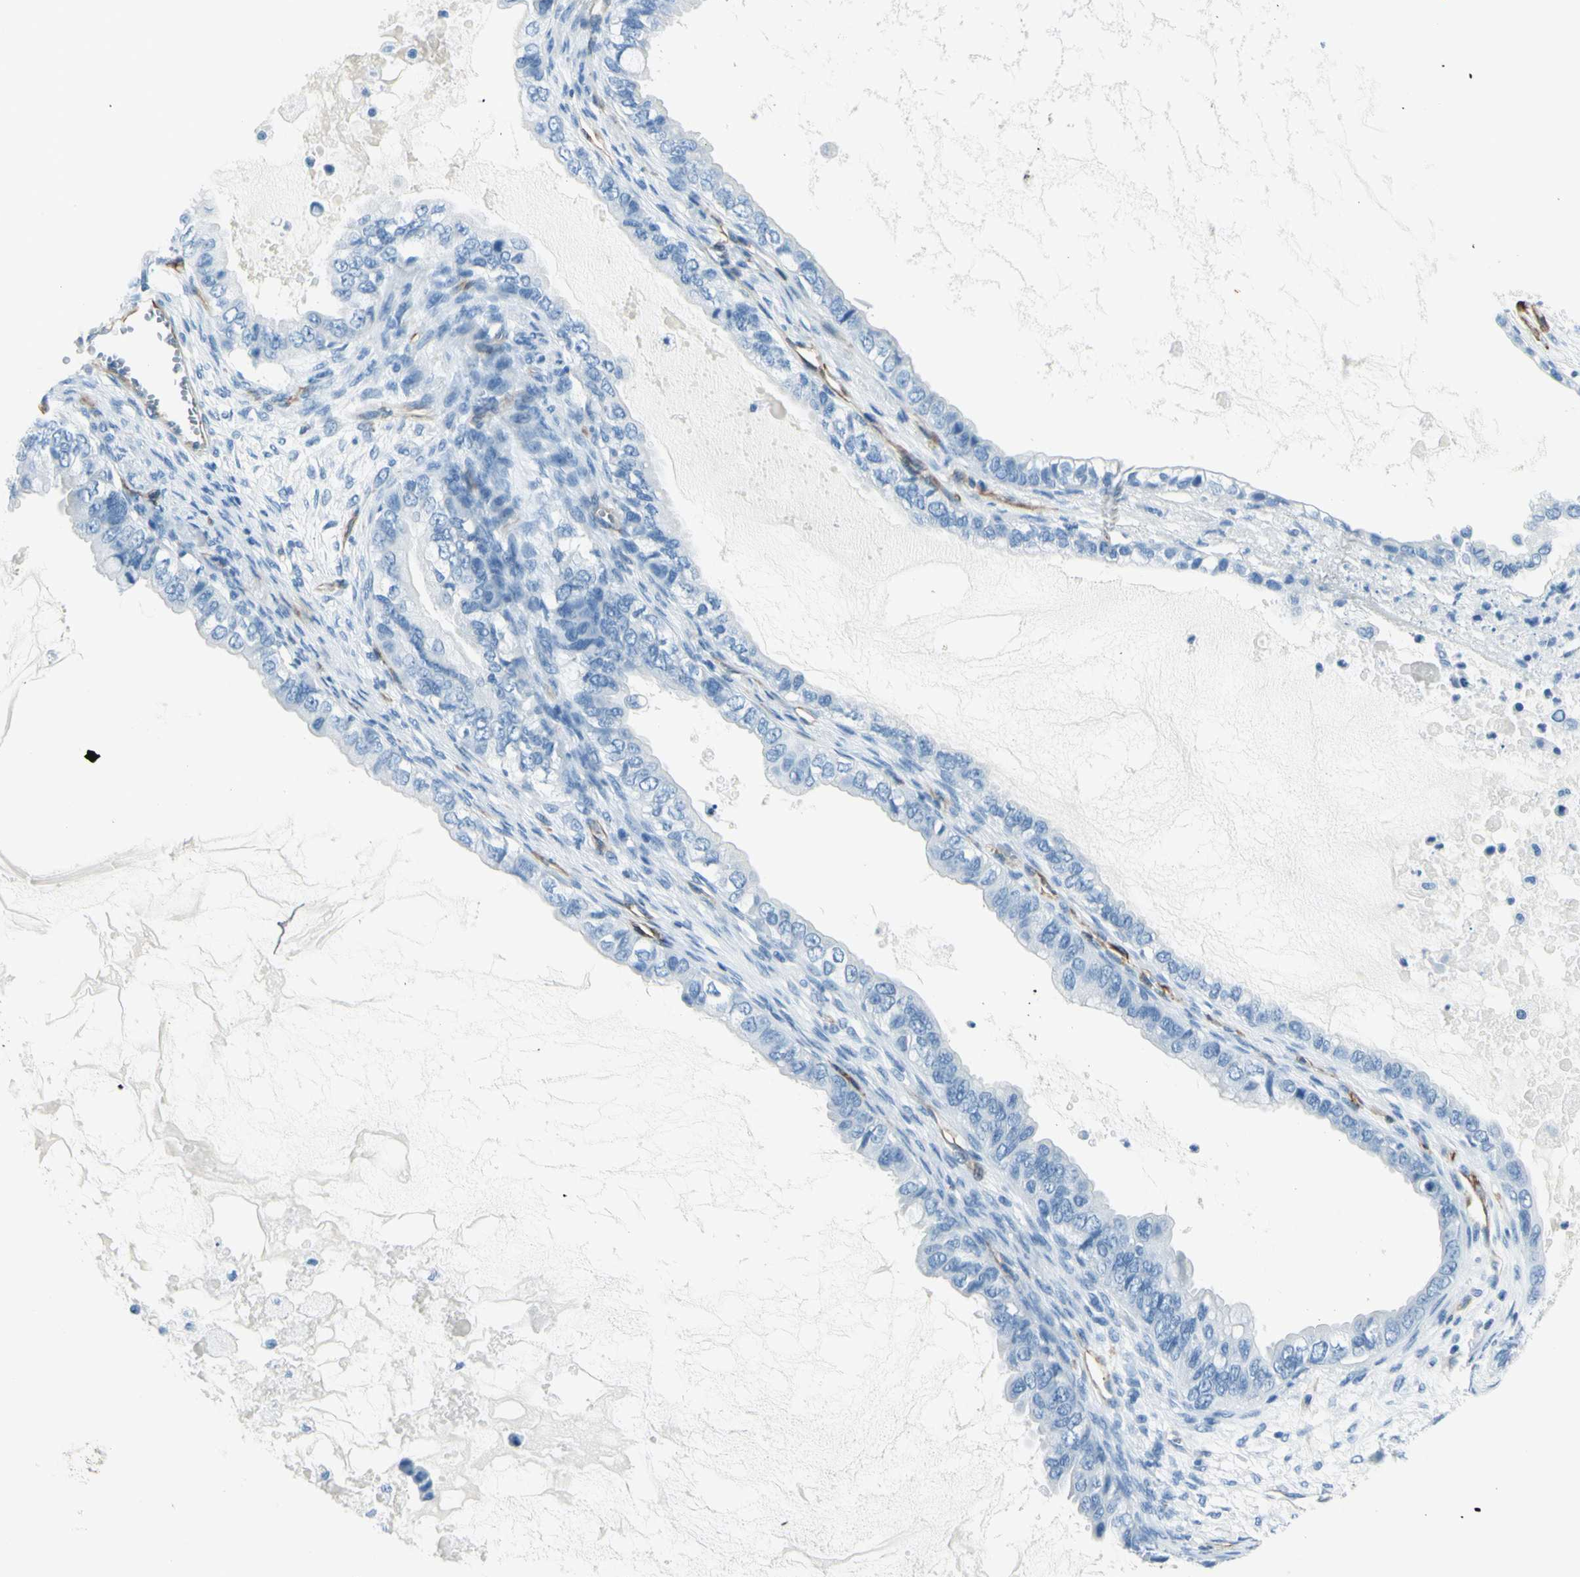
{"staining": {"intensity": "negative", "quantity": "none", "location": "none"}, "tissue": "ovarian cancer", "cell_type": "Tumor cells", "image_type": "cancer", "snomed": [{"axis": "morphology", "description": "Cystadenocarcinoma, mucinous, NOS"}, {"axis": "topography", "description": "Ovary"}], "caption": "An immunohistochemistry (IHC) photomicrograph of mucinous cystadenocarcinoma (ovarian) is shown. There is no staining in tumor cells of mucinous cystadenocarcinoma (ovarian).", "gene": "PTH2R", "patient": {"sex": "female", "age": 80}}